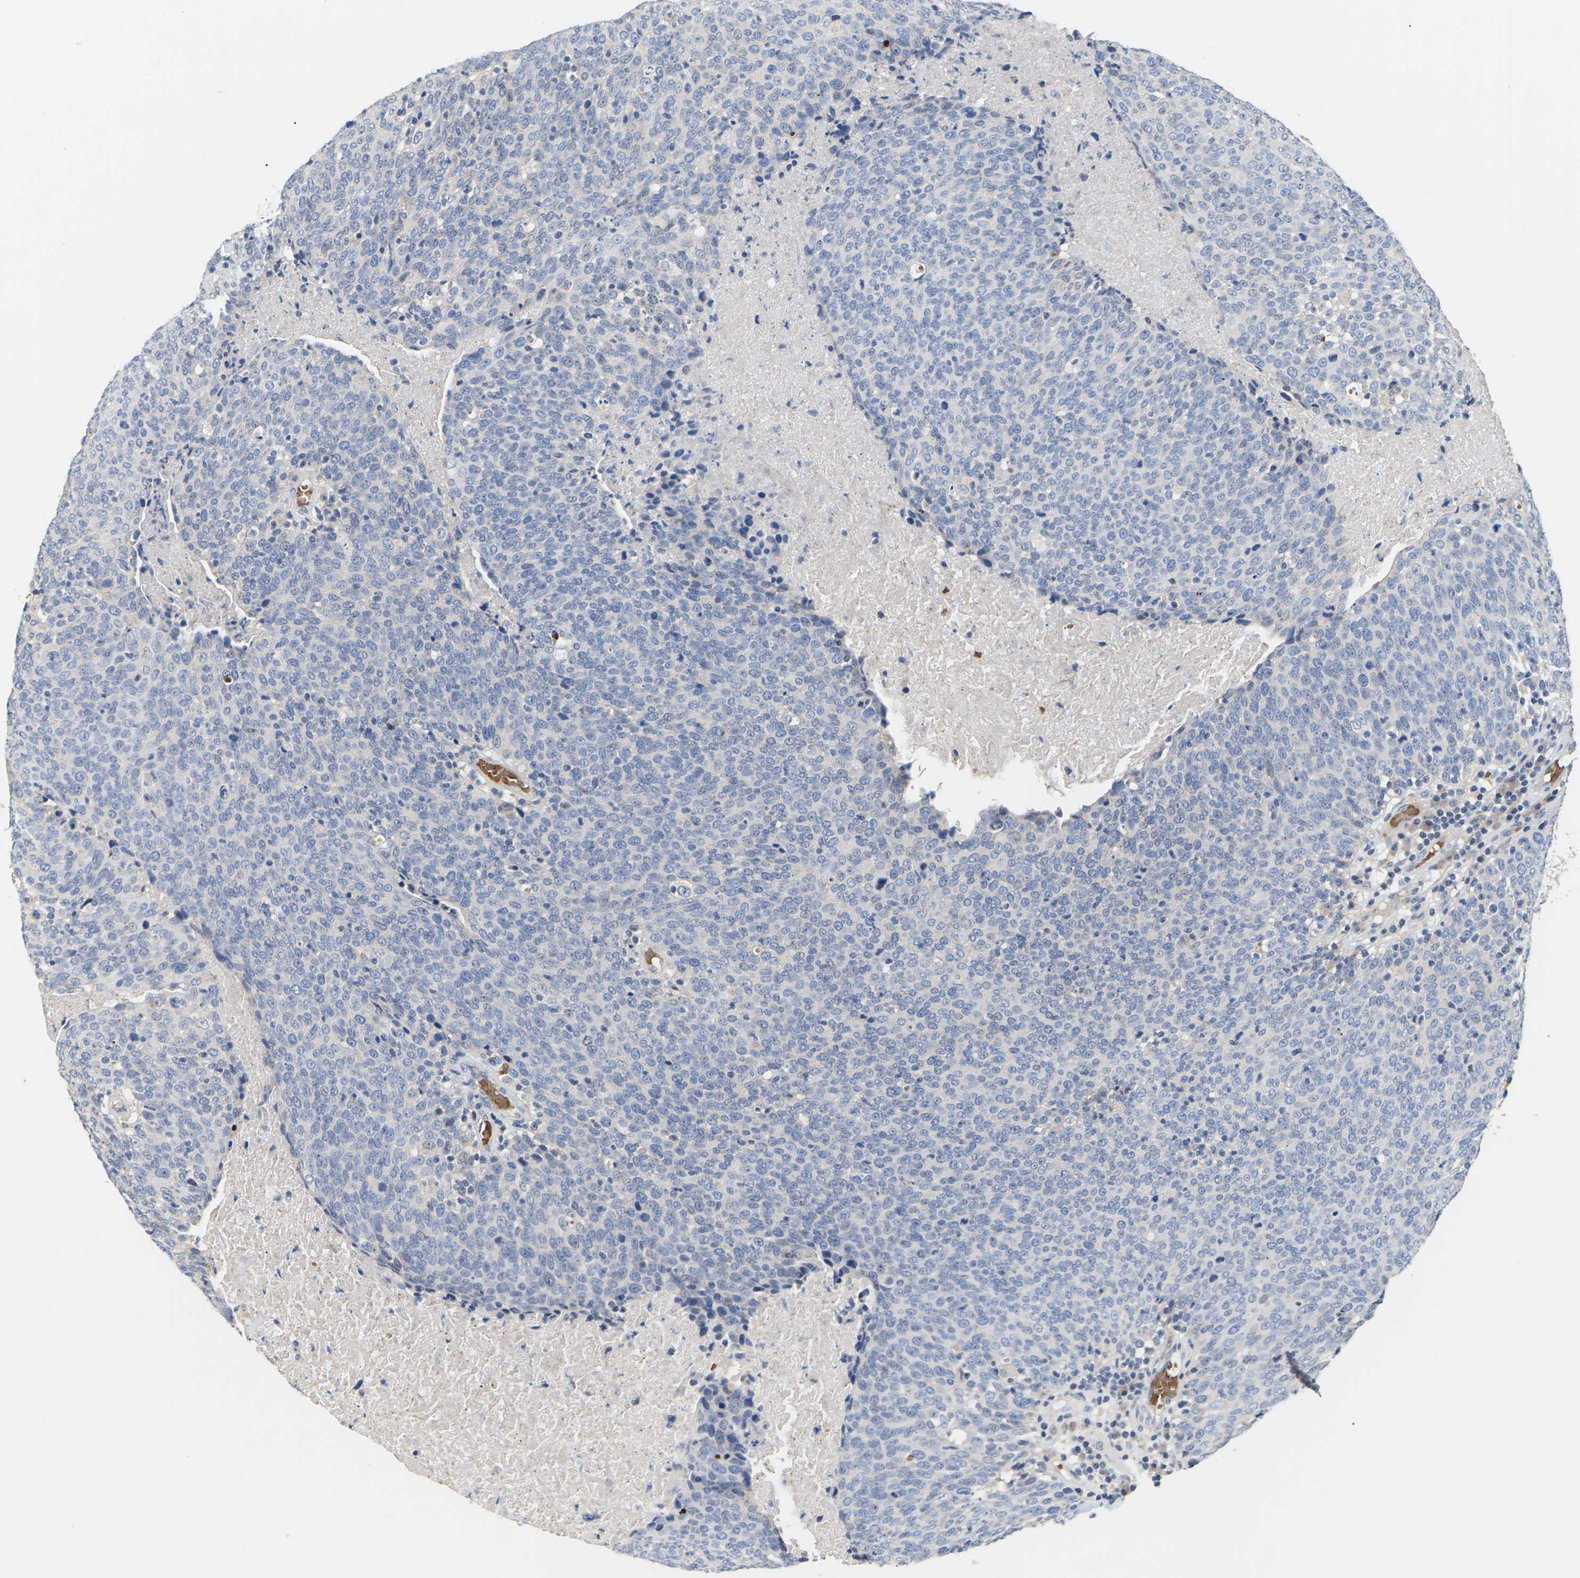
{"staining": {"intensity": "negative", "quantity": "none", "location": "none"}, "tissue": "head and neck cancer", "cell_type": "Tumor cells", "image_type": "cancer", "snomed": [{"axis": "morphology", "description": "Squamous cell carcinoma, NOS"}, {"axis": "morphology", "description": "Squamous cell carcinoma, metastatic, NOS"}, {"axis": "topography", "description": "Lymph node"}, {"axis": "topography", "description": "Head-Neck"}], "caption": "Protein analysis of head and neck cancer (squamous cell carcinoma) exhibits no significant positivity in tumor cells.", "gene": "TMCO4", "patient": {"sex": "male", "age": 62}}